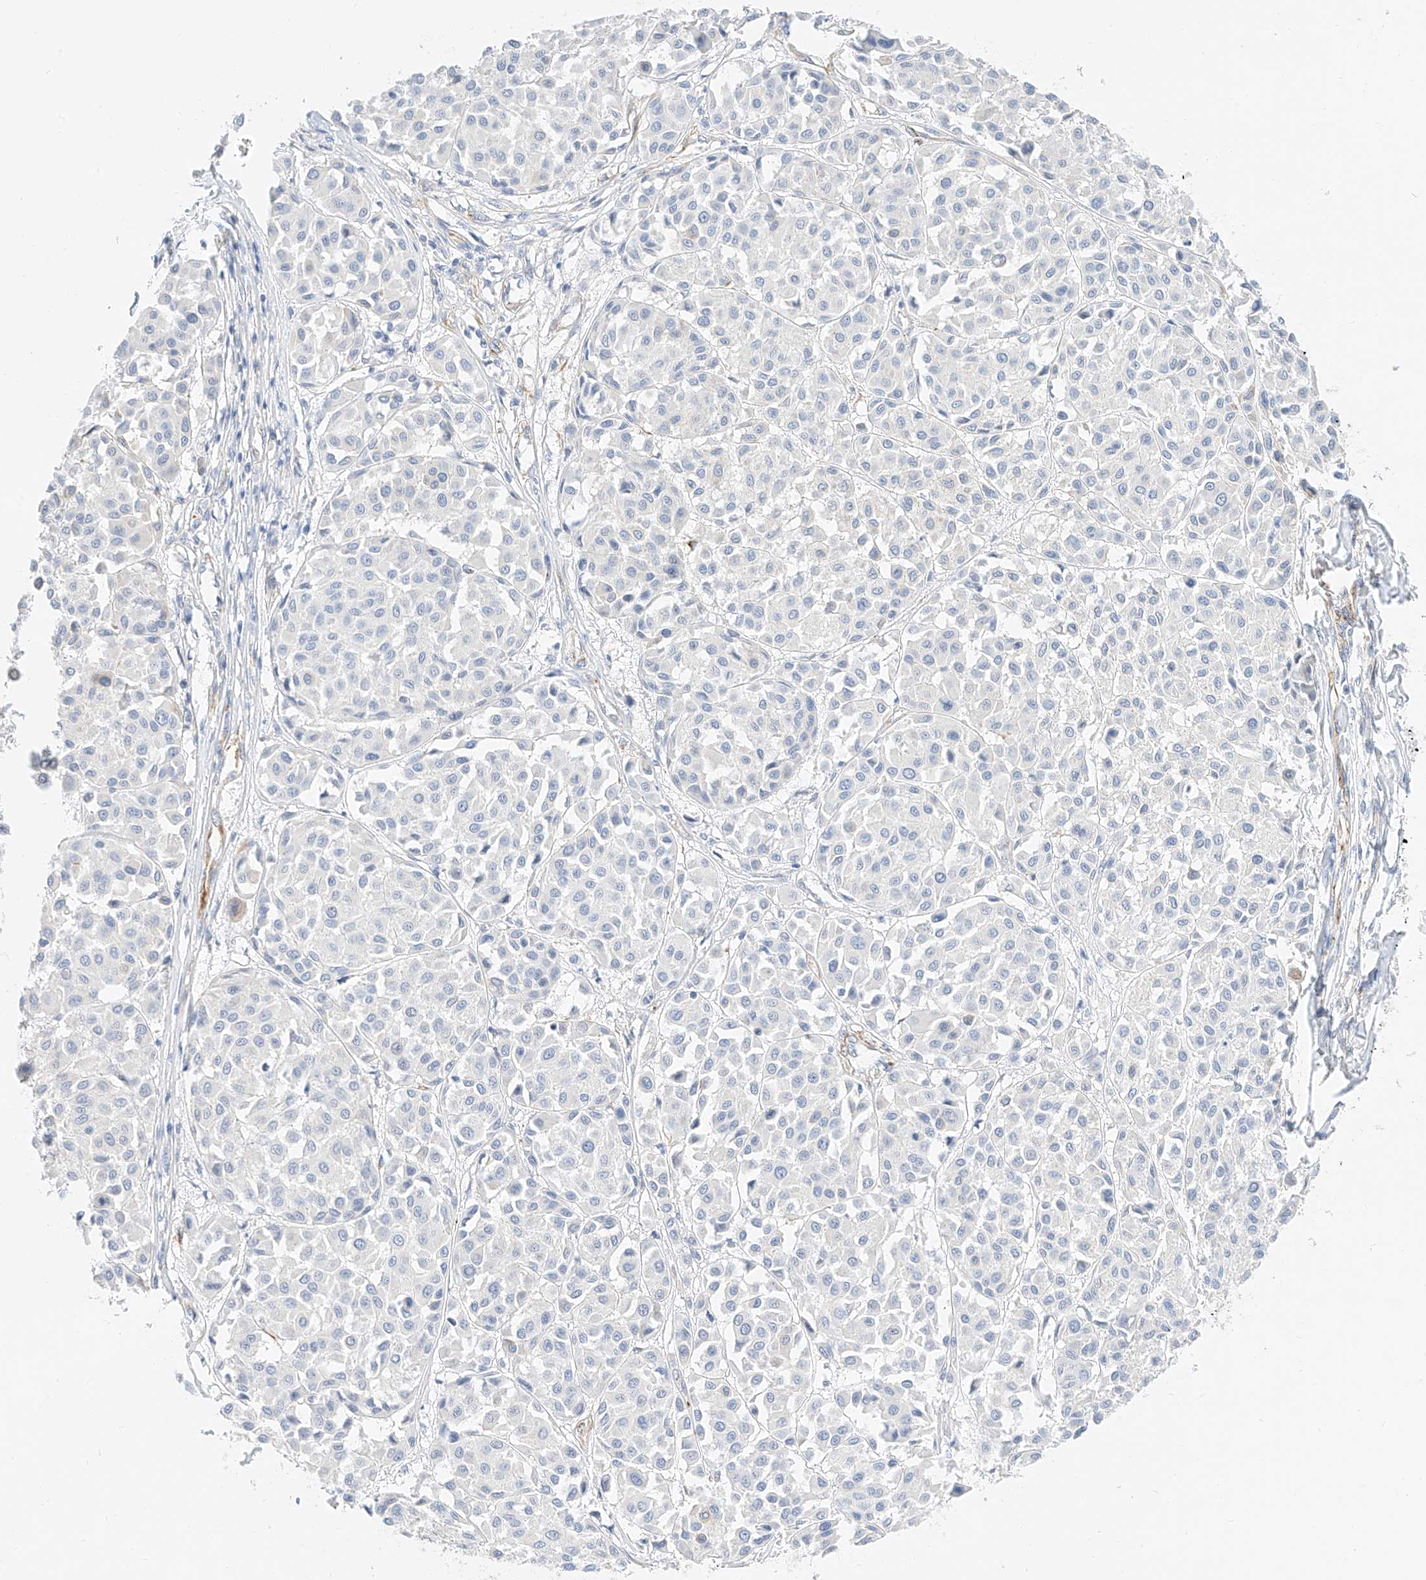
{"staining": {"intensity": "negative", "quantity": "none", "location": "none"}, "tissue": "melanoma", "cell_type": "Tumor cells", "image_type": "cancer", "snomed": [{"axis": "morphology", "description": "Malignant melanoma, Metastatic site"}, {"axis": "topography", "description": "Soft tissue"}], "caption": "Tumor cells show no significant staining in melanoma.", "gene": "CDCP2", "patient": {"sex": "male", "age": 41}}